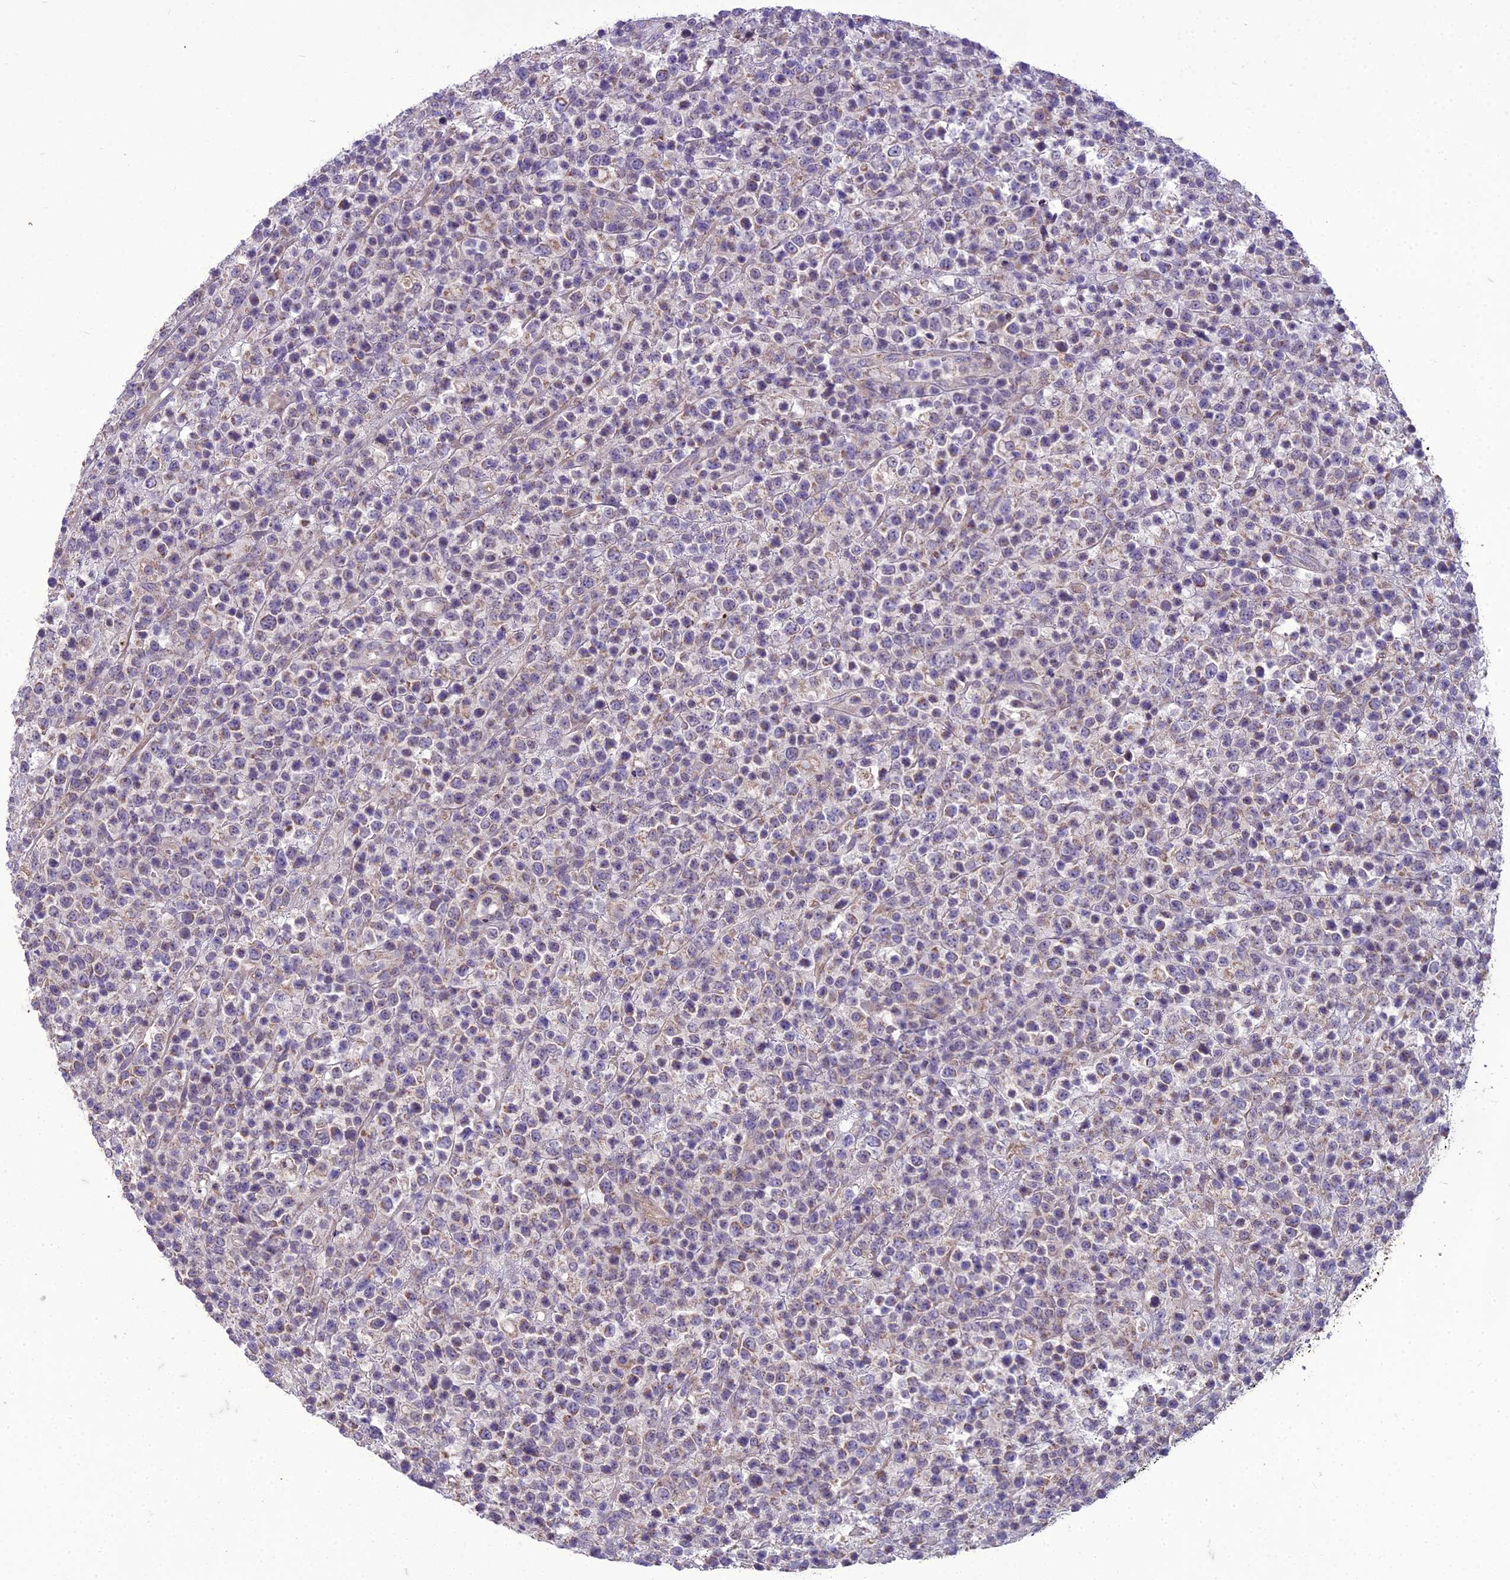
{"staining": {"intensity": "negative", "quantity": "none", "location": "none"}, "tissue": "lymphoma", "cell_type": "Tumor cells", "image_type": "cancer", "snomed": [{"axis": "morphology", "description": "Malignant lymphoma, non-Hodgkin's type, High grade"}, {"axis": "topography", "description": "Colon"}], "caption": "Human lymphoma stained for a protein using immunohistochemistry shows no positivity in tumor cells.", "gene": "DUS2", "patient": {"sex": "female", "age": 53}}